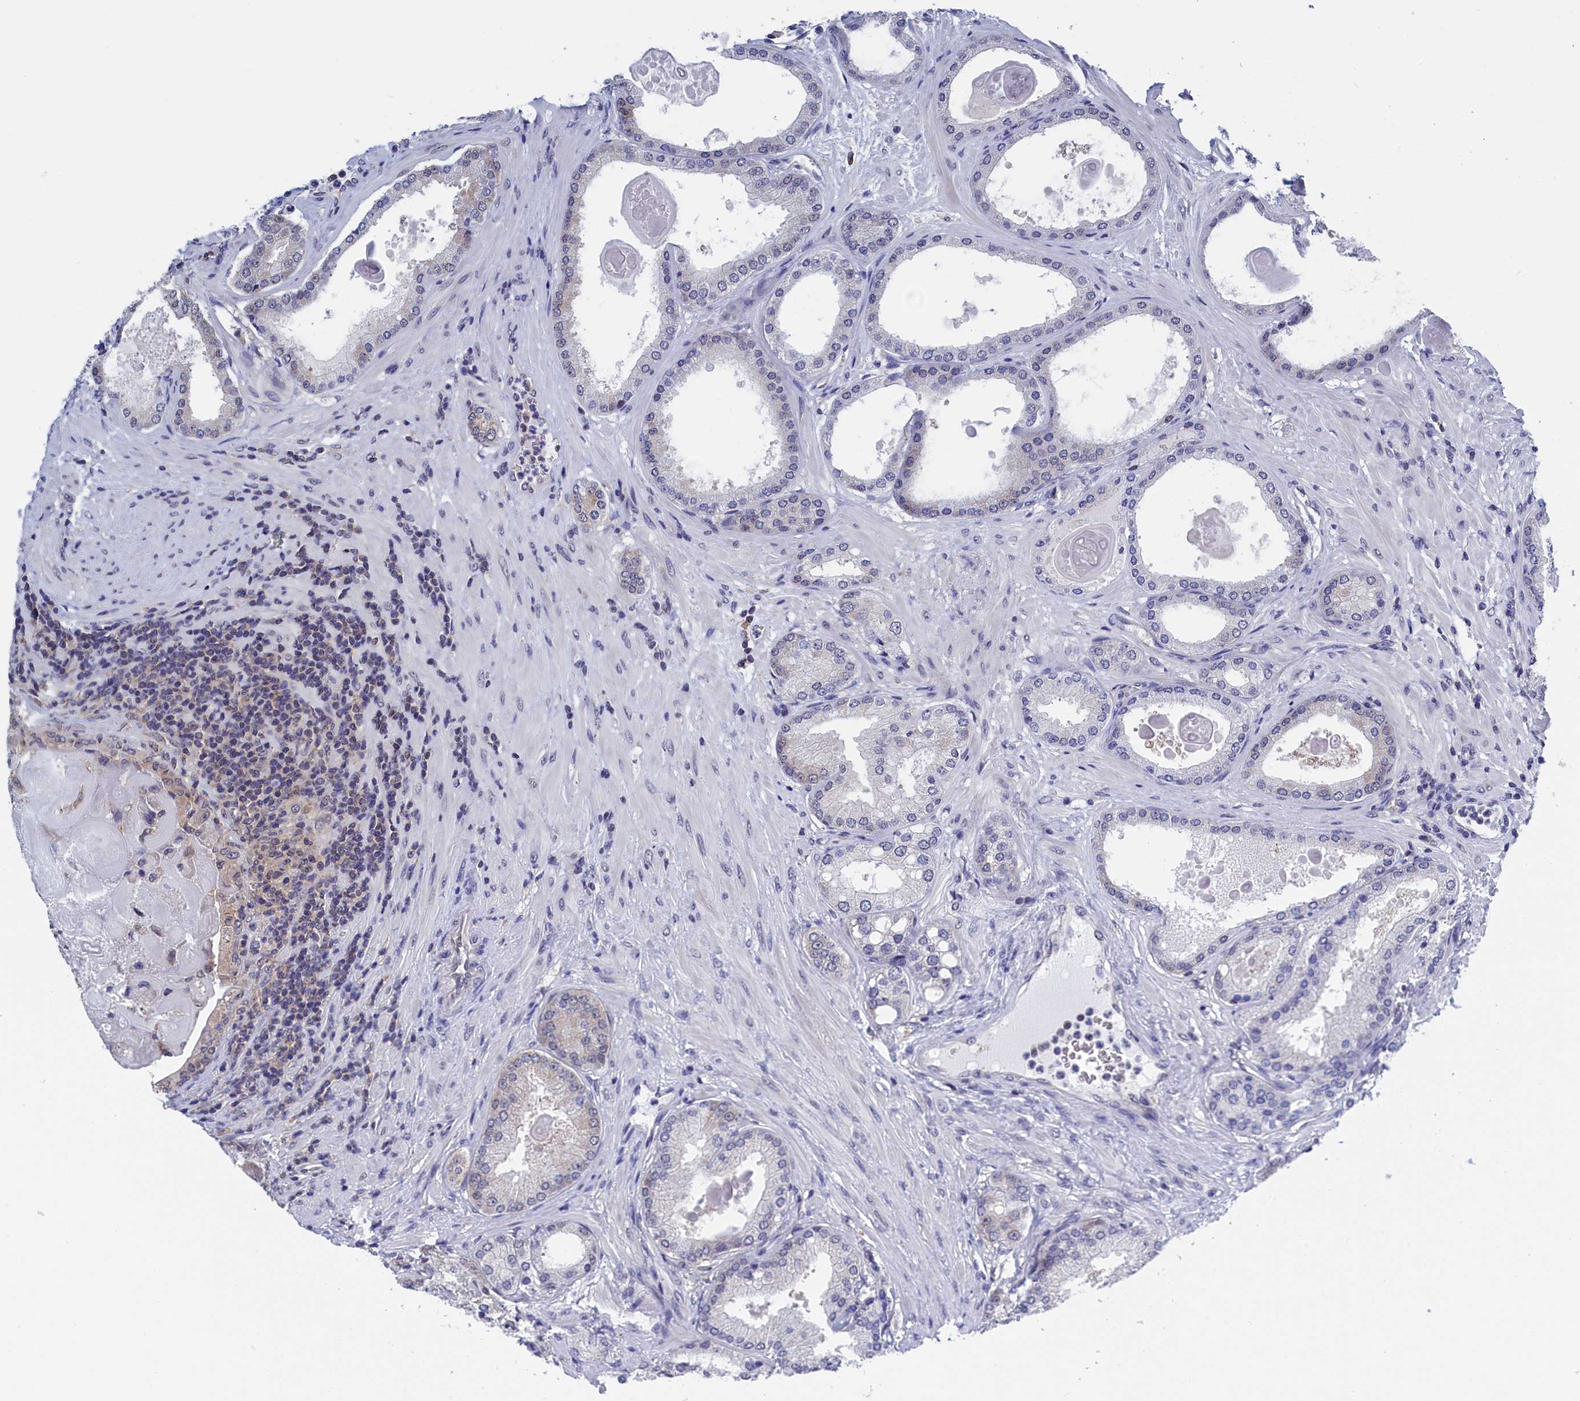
{"staining": {"intensity": "weak", "quantity": "<25%", "location": "cytoplasmic/membranous"}, "tissue": "prostate cancer", "cell_type": "Tumor cells", "image_type": "cancer", "snomed": [{"axis": "morphology", "description": "Adenocarcinoma, Low grade"}, {"axis": "topography", "description": "Prostate"}], "caption": "Micrograph shows no protein staining in tumor cells of adenocarcinoma (low-grade) (prostate) tissue.", "gene": "PGP", "patient": {"sex": "male", "age": 59}}